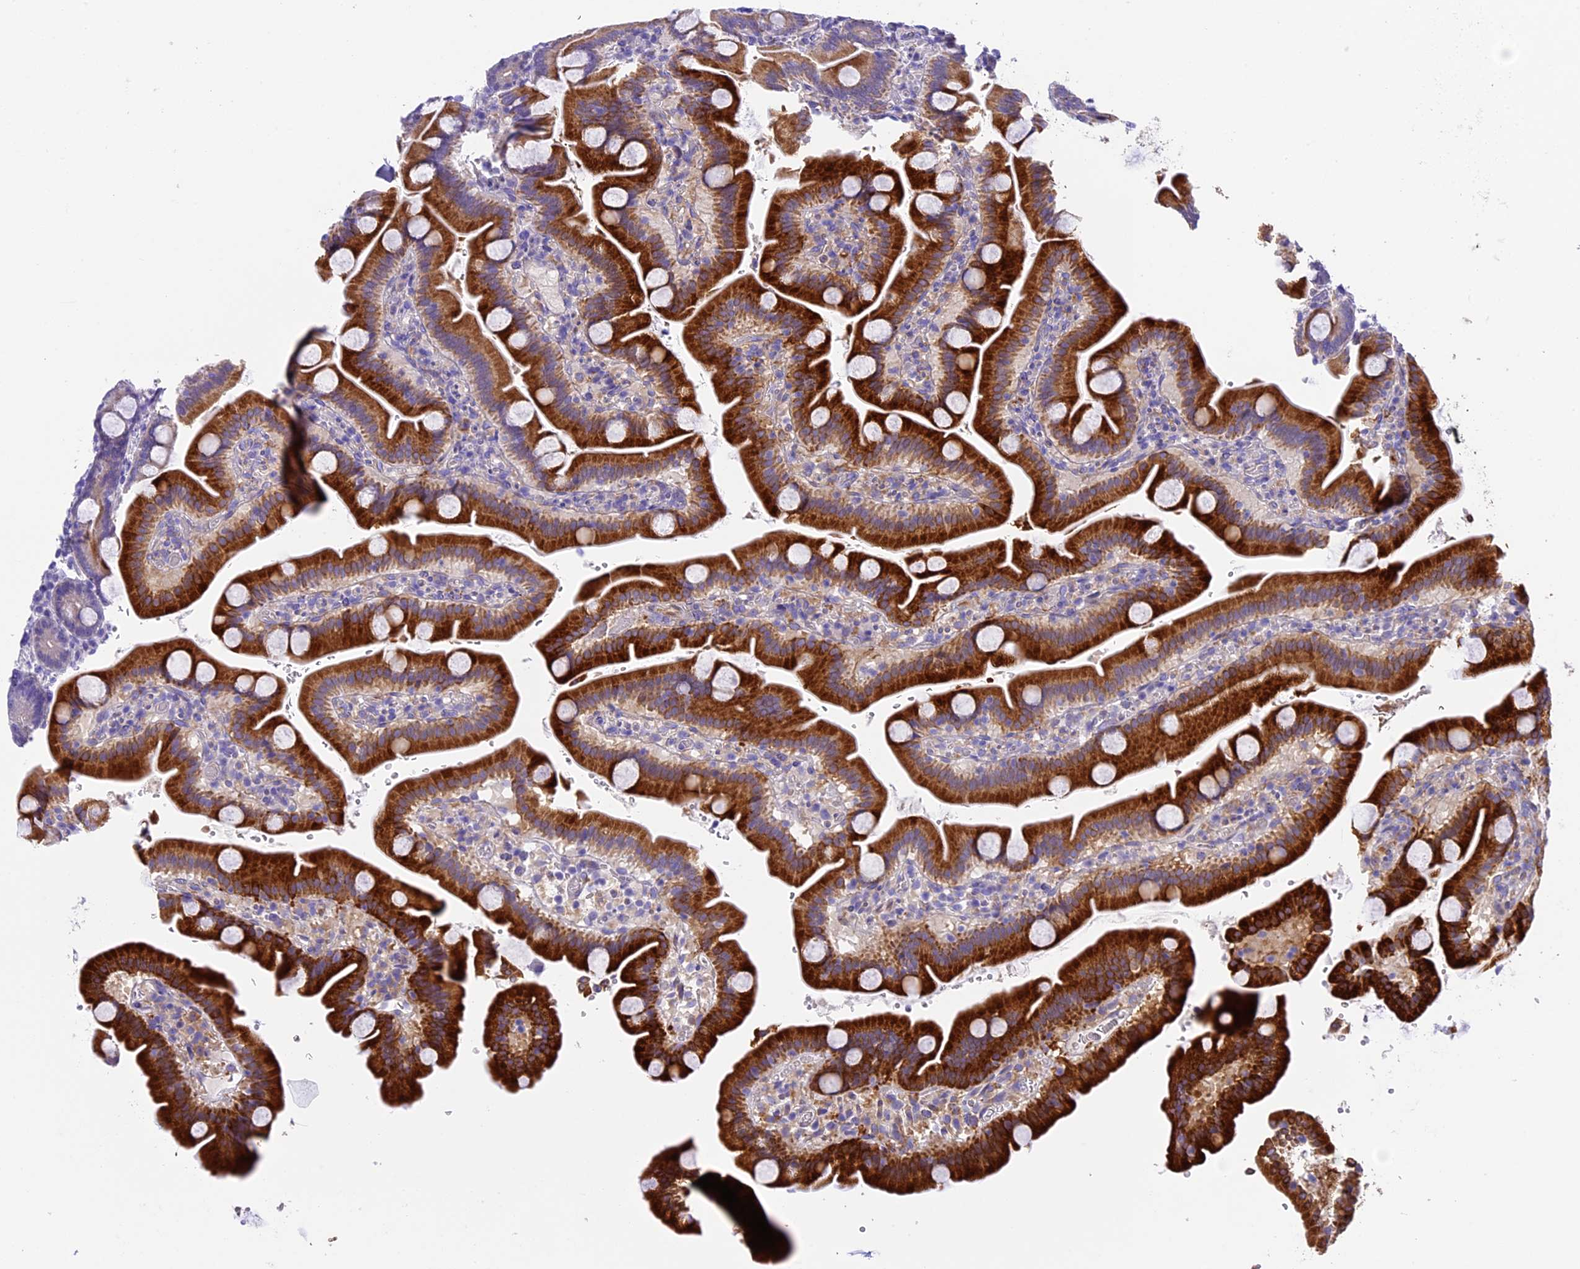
{"staining": {"intensity": "strong", "quantity": ">75%", "location": "cytoplasmic/membranous"}, "tissue": "duodenum", "cell_type": "Glandular cells", "image_type": "normal", "snomed": [{"axis": "morphology", "description": "Normal tissue, NOS"}, {"axis": "topography", "description": "Duodenum"}], "caption": "Protein staining of normal duodenum displays strong cytoplasmic/membranous staining in approximately >75% of glandular cells. Using DAB (brown) and hematoxylin (blue) stains, captured at high magnification using brightfield microscopy.", "gene": "NOD2", "patient": {"sex": "male", "age": 55}}